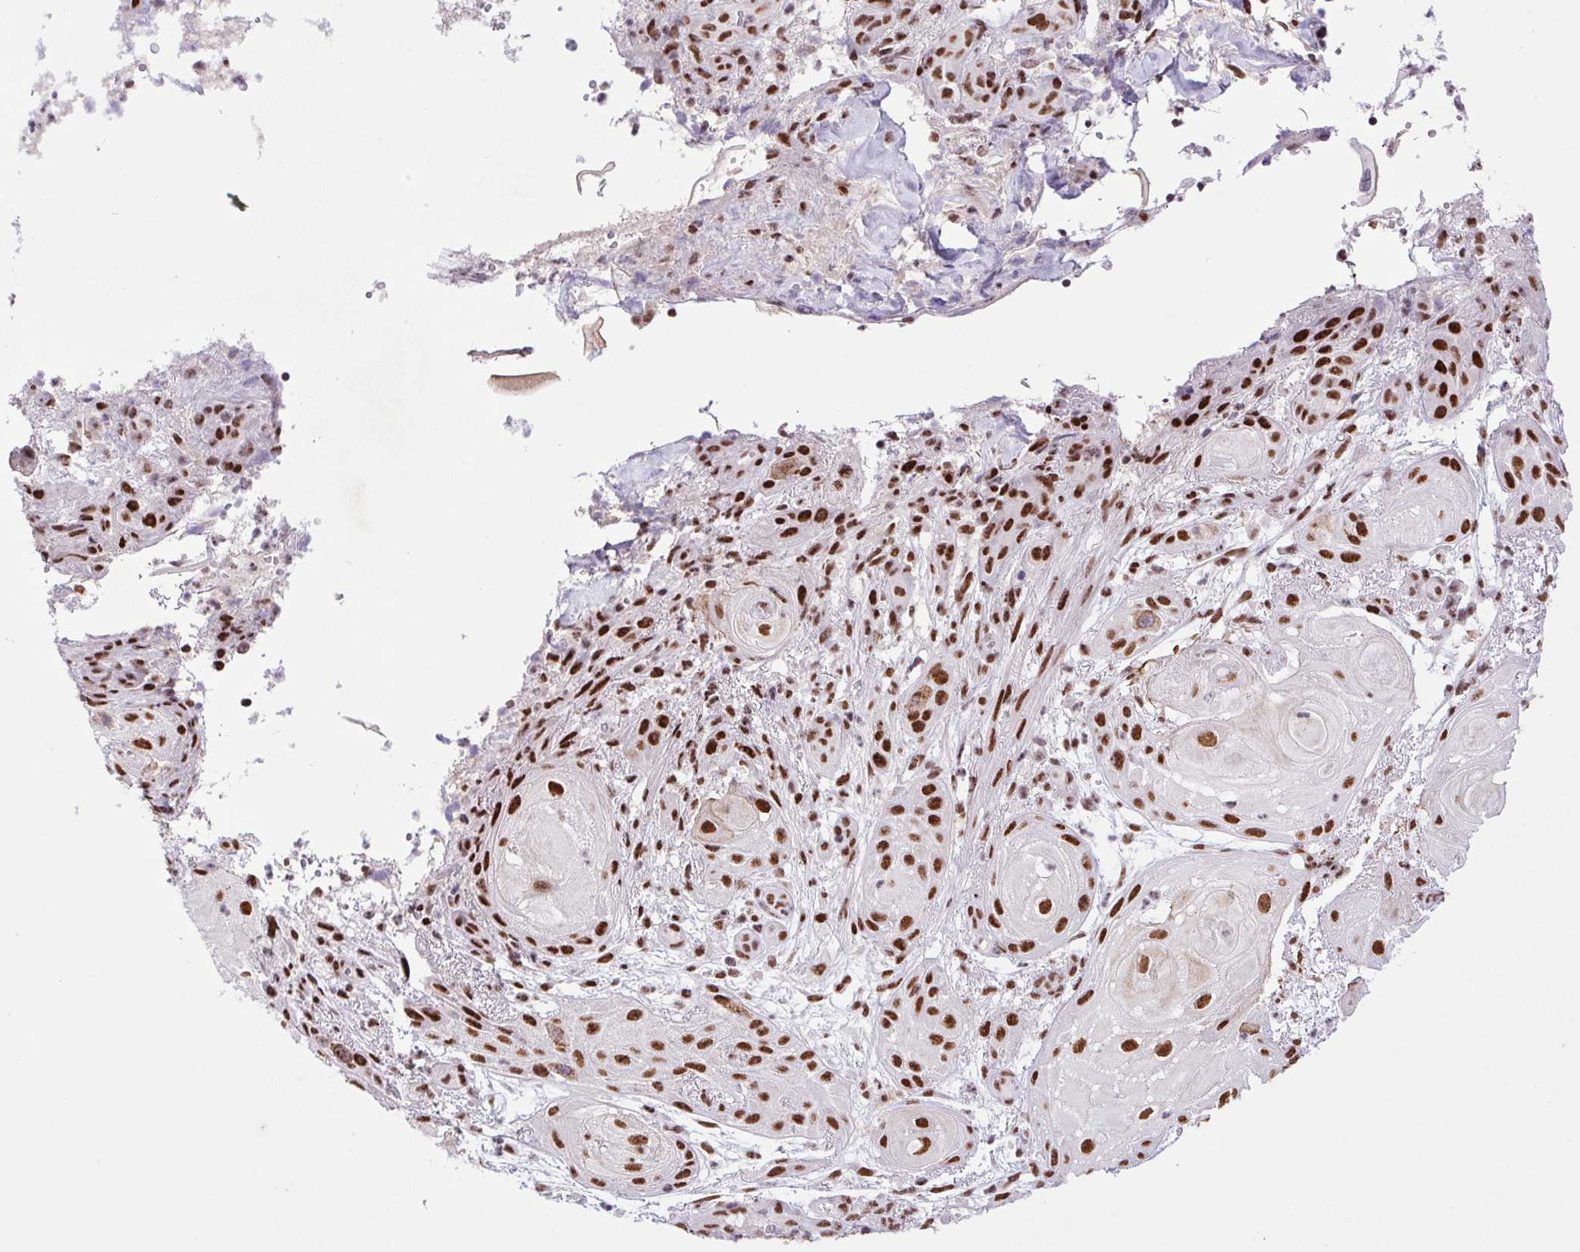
{"staining": {"intensity": "strong", "quantity": ">75%", "location": "nuclear"}, "tissue": "skin cancer", "cell_type": "Tumor cells", "image_type": "cancer", "snomed": [{"axis": "morphology", "description": "Squamous cell carcinoma, NOS"}, {"axis": "topography", "description": "Skin"}], "caption": "An image showing strong nuclear expression in approximately >75% of tumor cells in skin cancer (squamous cell carcinoma), as visualized by brown immunohistochemical staining.", "gene": "LDLRAD4", "patient": {"sex": "male", "age": 62}}